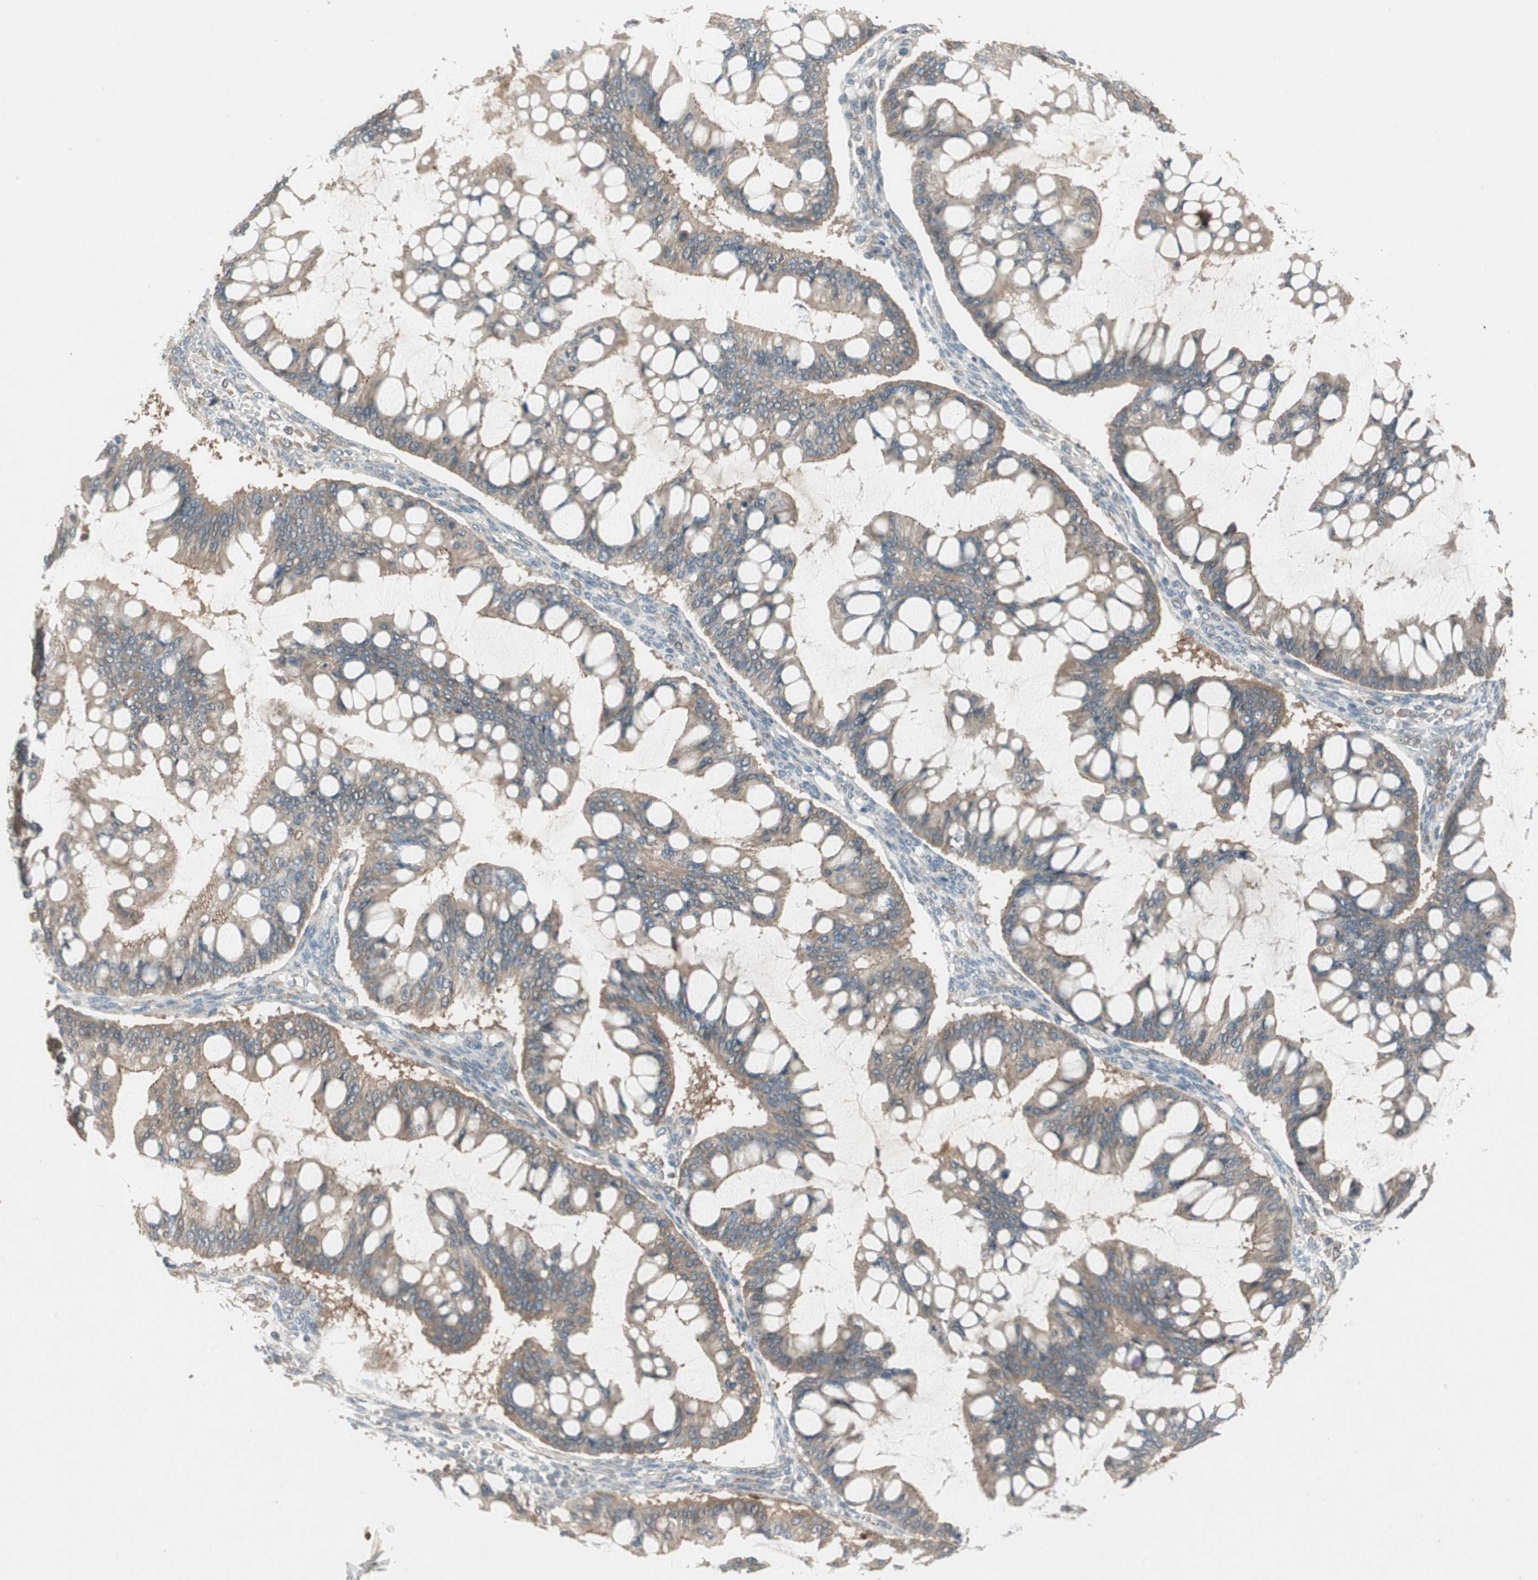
{"staining": {"intensity": "moderate", "quantity": ">75%", "location": "cytoplasmic/membranous"}, "tissue": "ovarian cancer", "cell_type": "Tumor cells", "image_type": "cancer", "snomed": [{"axis": "morphology", "description": "Cystadenocarcinoma, mucinous, NOS"}, {"axis": "topography", "description": "Ovary"}], "caption": "Human ovarian cancer stained with a protein marker demonstrates moderate staining in tumor cells.", "gene": "NCLN", "patient": {"sex": "female", "age": 73}}